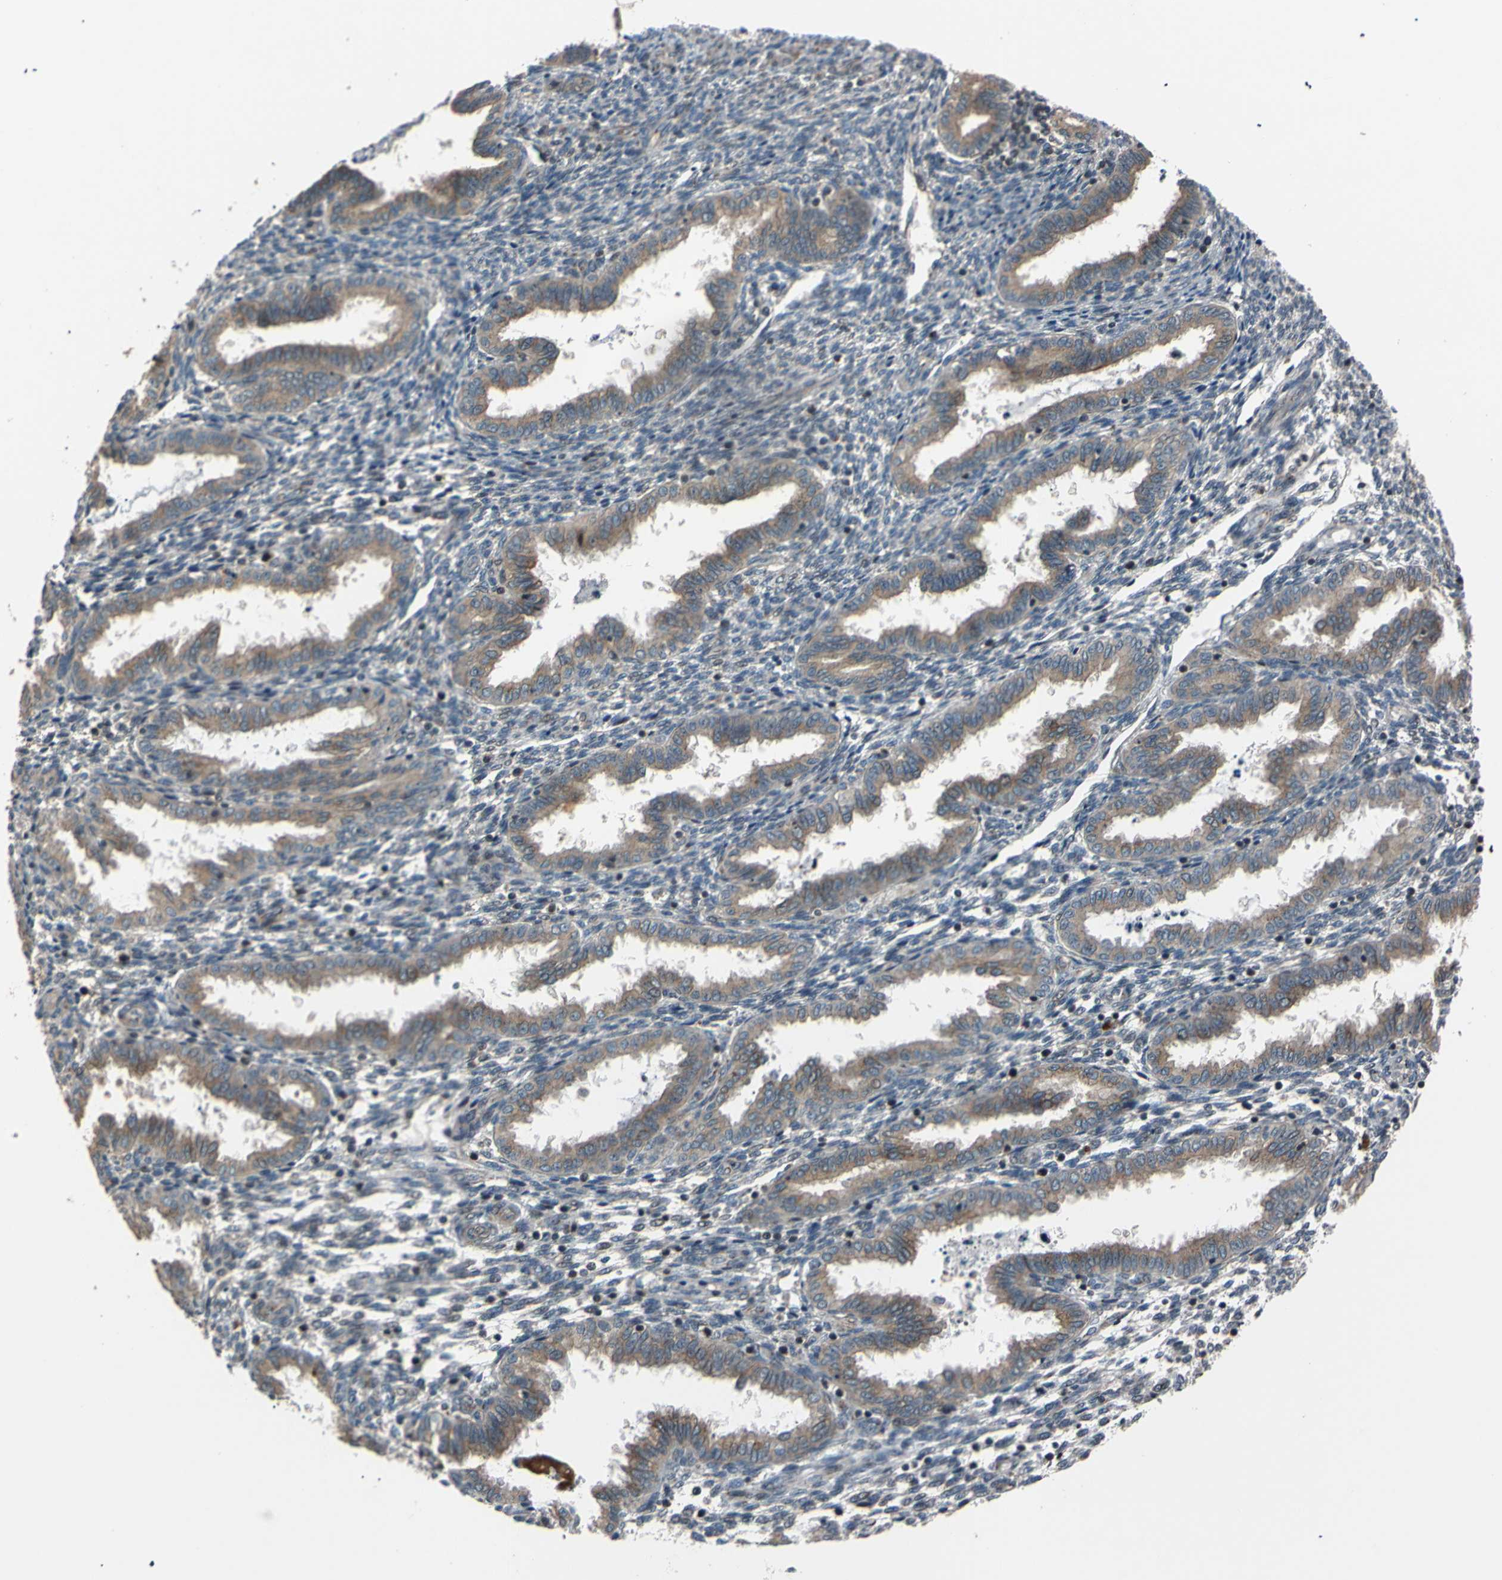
{"staining": {"intensity": "weak", "quantity": "<25%", "location": "cytoplasmic/membranous"}, "tissue": "endometrium", "cell_type": "Cells in endometrial stroma", "image_type": "normal", "snomed": [{"axis": "morphology", "description": "Normal tissue, NOS"}, {"axis": "topography", "description": "Endometrium"}], "caption": "Immunohistochemistry (IHC) photomicrograph of normal endometrium: human endometrium stained with DAB demonstrates no significant protein staining in cells in endometrial stroma.", "gene": "AKAP9", "patient": {"sex": "female", "age": 33}}